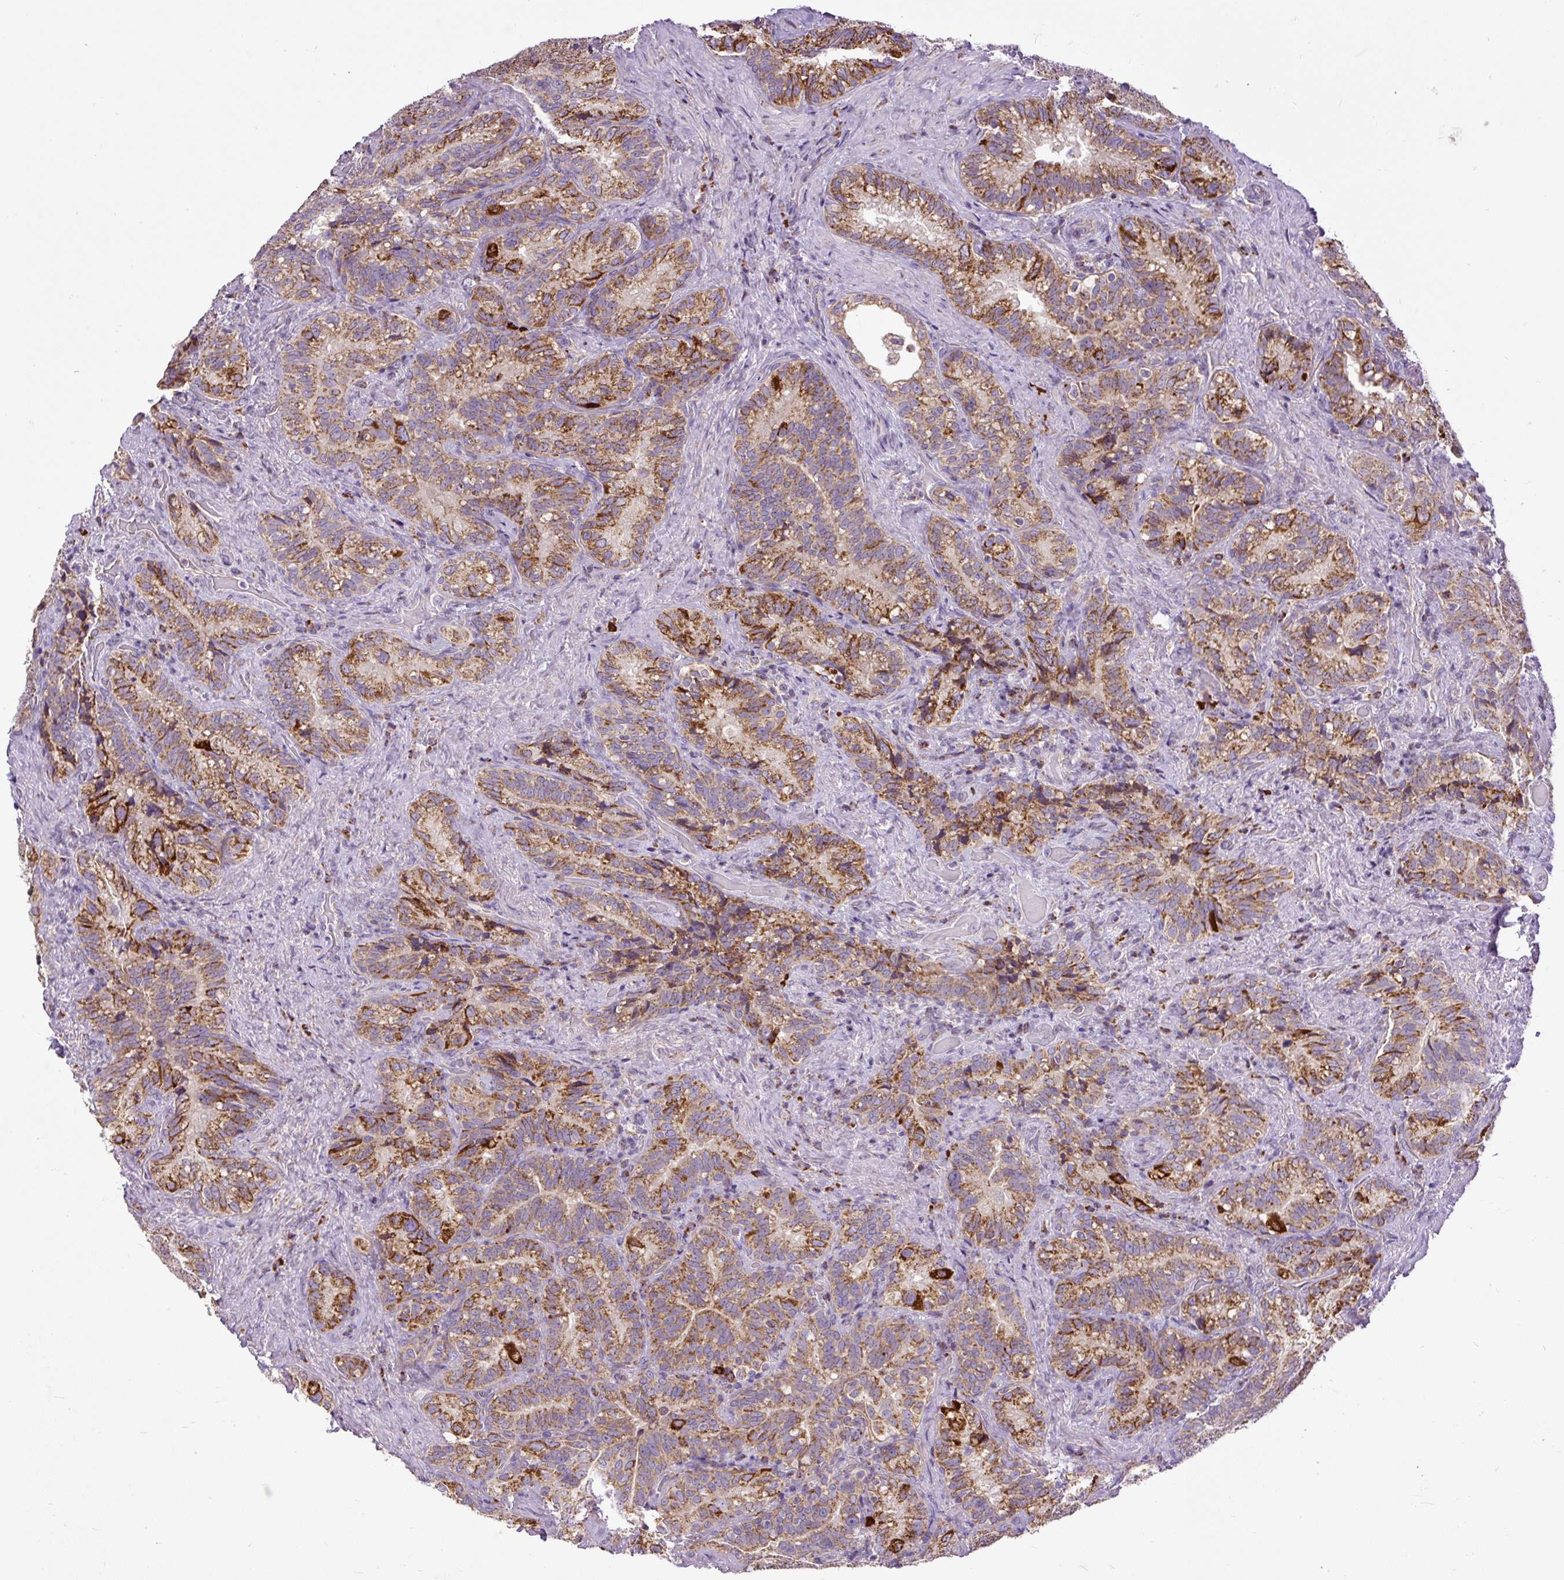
{"staining": {"intensity": "strong", "quantity": ">75%", "location": "cytoplasmic/membranous"}, "tissue": "seminal vesicle", "cell_type": "Glandular cells", "image_type": "normal", "snomed": [{"axis": "morphology", "description": "Normal tissue, NOS"}, {"axis": "topography", "description": "Seminal veicle"}], "caption": "Seminal vesicle stained with DAB IHC reveals high levels of strong cytoplasmic/membranous expression in about >75% of glandular cells.", "gene": "TM2D3", "patient": {"sex": "male", "age": 68}}